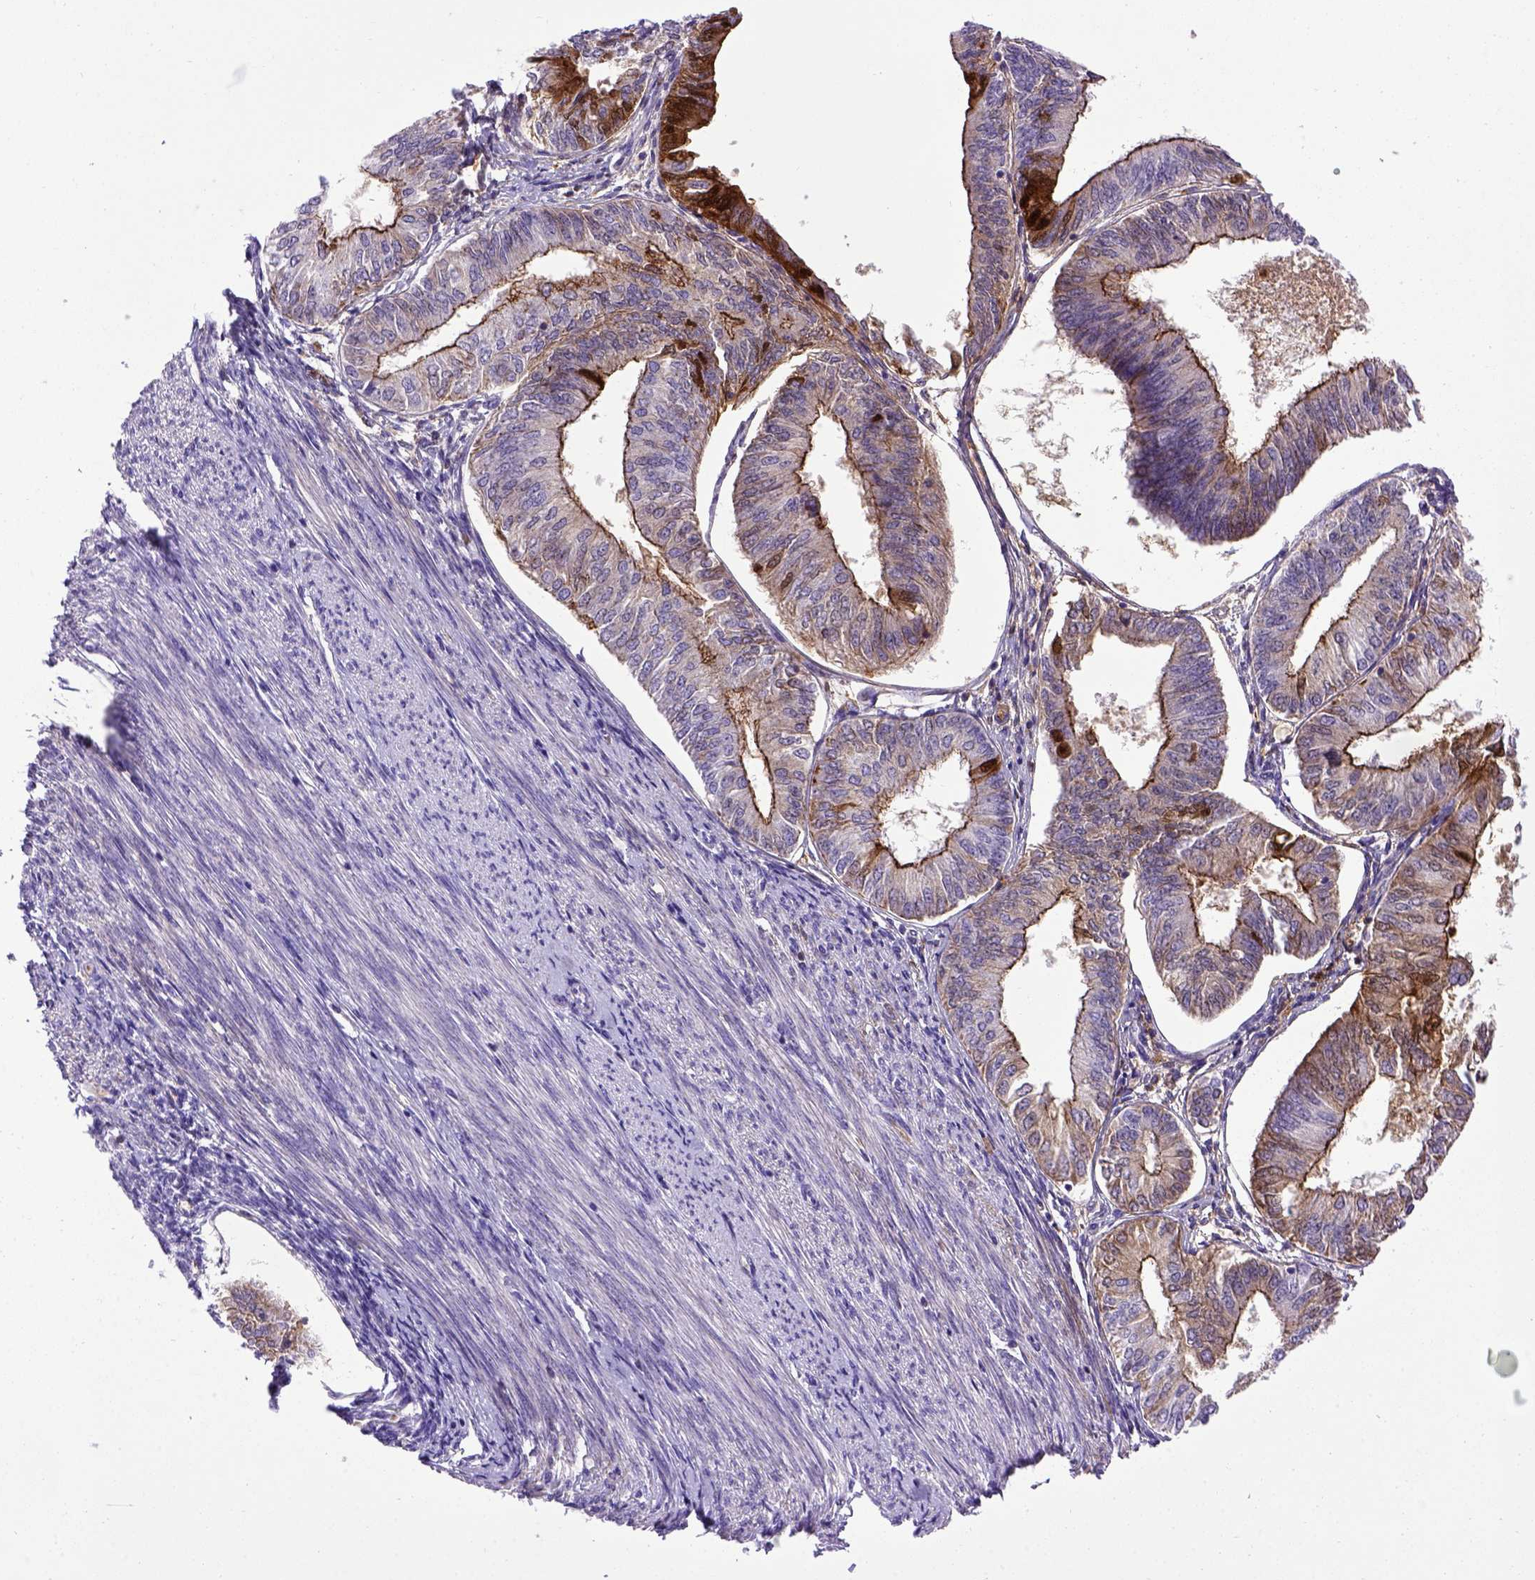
{"staining": {"intensity": "strong", "quantity": "25%-75%", "location": "cytoplasmic/membranous"}, "tissue": "endometrial cancer", "cell_type": "Tumor cells", "image_type": "cancer", "snomed": [{"axis": "morphology", "description": "Adenocarcinoma, NOS"}, {"axis": "topography", "description": "Endometrium"}], "caption": "Adenocarcinoma (endometrial) tissue displays strong cytoplasmic/membranous staining in about 25%-75% of tumor cells, visualized by immunohistochemistry.", "gene": "CDH1", "patient": {"sex": "female", "age": 58}}